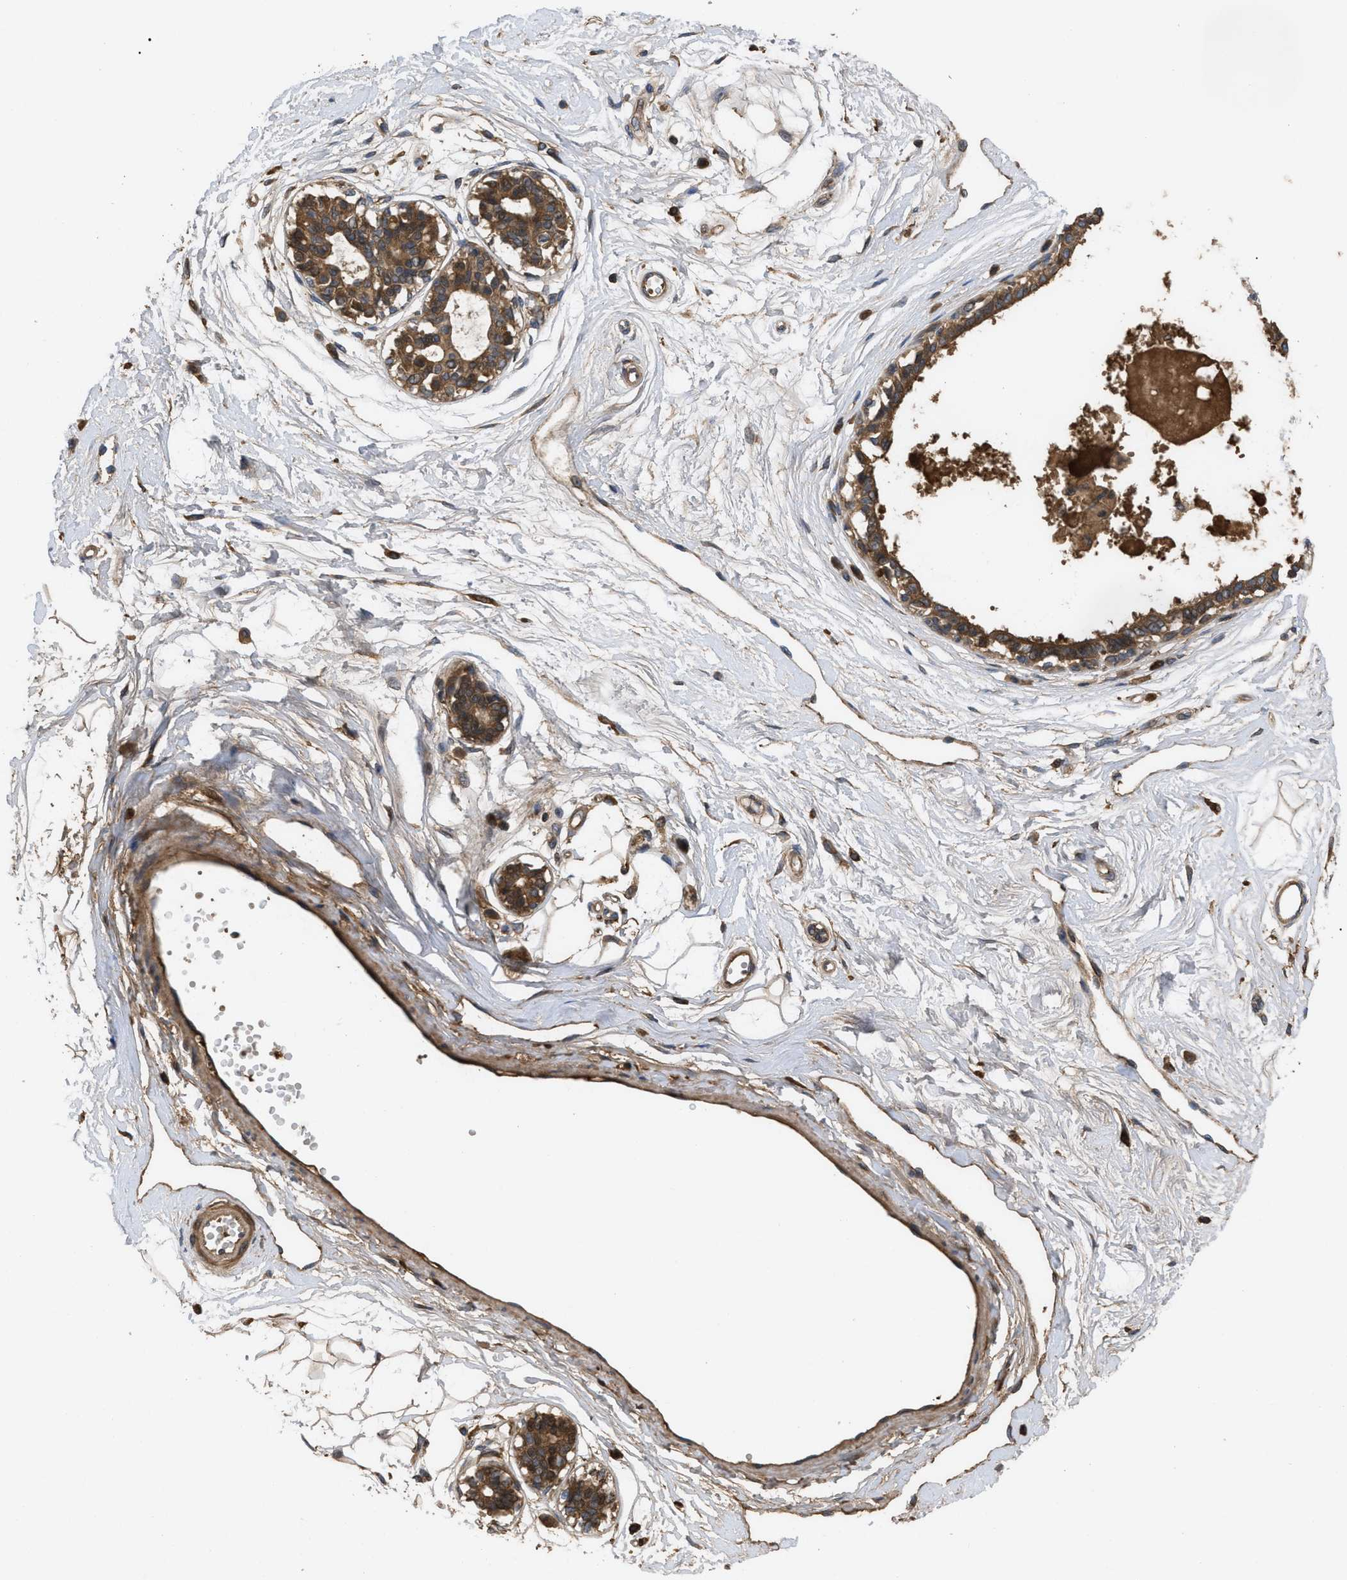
{"staining": {"intensity": "moderate", "quantity": ">75%", "location": "cytoplasmic/membranous"}, "tissue": "breast", "cell_type": "Adipocytes", "image_type": "normal", "snomed": [{"axis": "morphology", "description": "Normal tissue, NOS"}, {"axis": "topography", "description": "Breast"}], "caption": "This is a histology image of immunohistochemistry staining of unremarkable breast, which shows moderate staining in the cytoplasmic/membranous of adipocytes.", "gene": "RAB2A", "patient": {"sex": "female", "age": 45}}